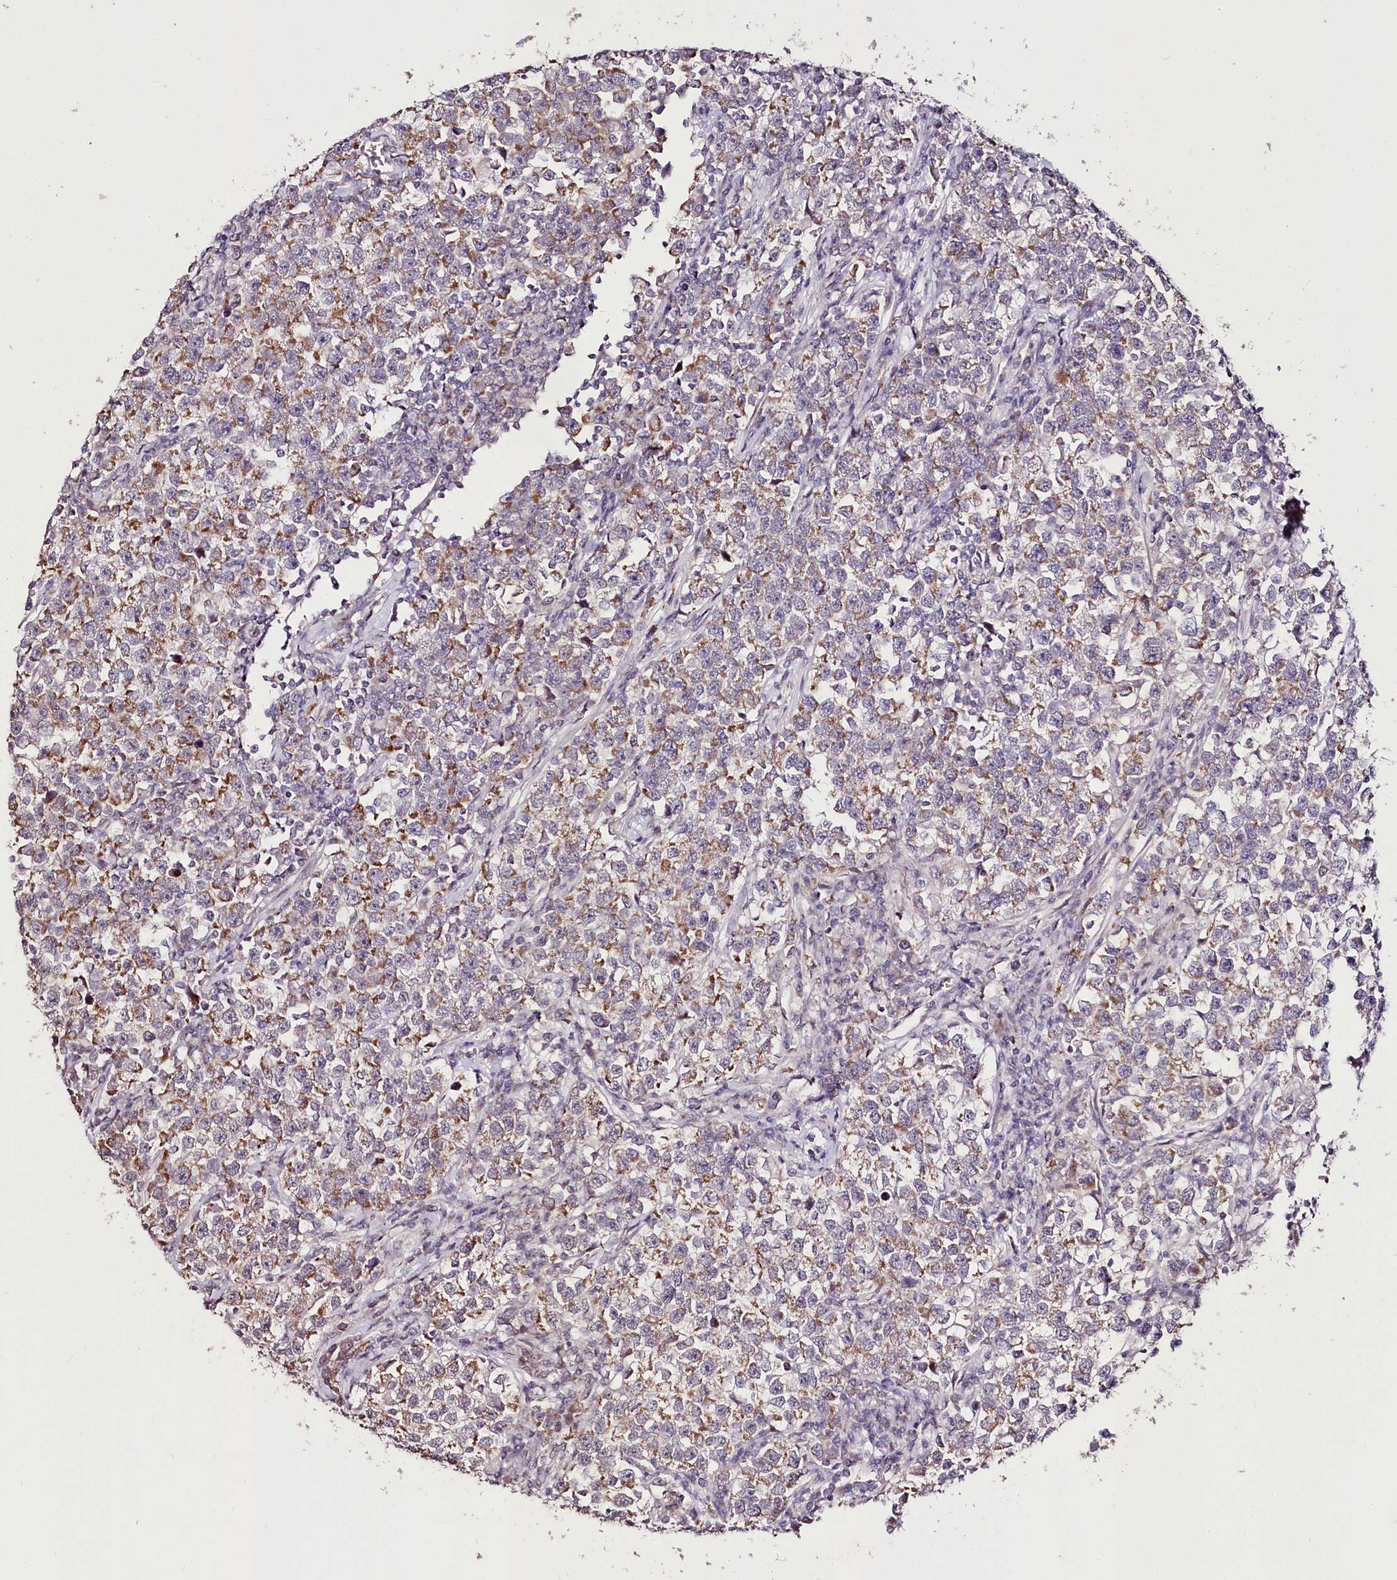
{"staining": {"intensity": "moderate", "quantity": "<25%", "location": "cytoplasmic/membranous"}, "tissue": "testis cancer", "cell_type": "Tumor cells", "image_type": "cancer", "snomed": [{"axis": "morphology", "description": "Normal tissue, NOS"}, {"axis": "morphology", "description": "Seminoma, NOS"}, {"axis": "topography", "description": "Testis"}], "caption": "Protein staining demonstrates moderate cytoplasmic/membranous expression in about <25% of tumor cells in testis seminoma. The protein is shown in brown color, while the nuclei are stained blue.", "gene": "CARD19", "patient": {"sex": "male", "age": 43}}